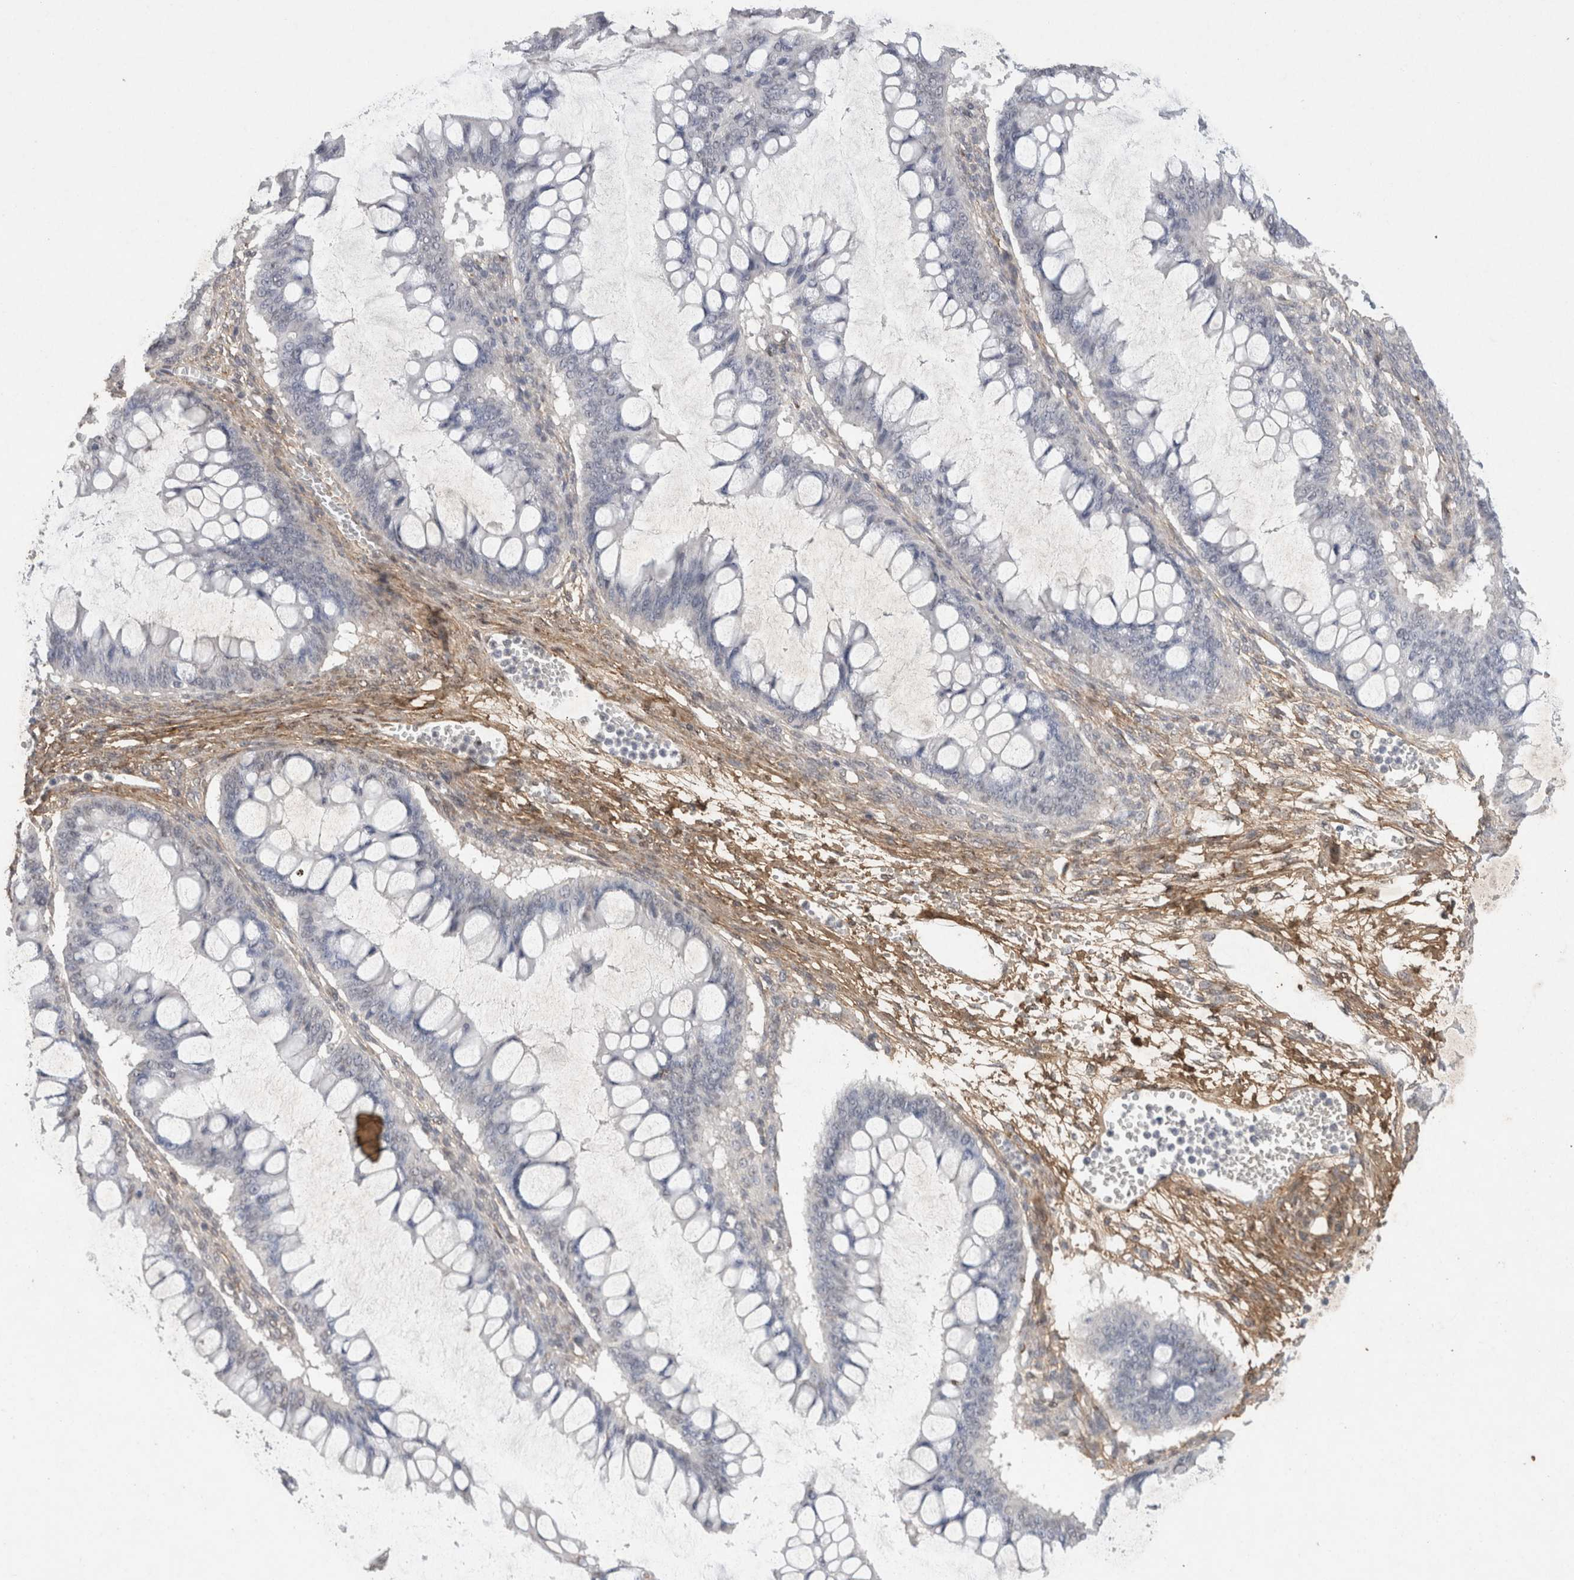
{"staining": {"intensity": "negative", "quantity": "none", "location": "none"}, "tissue": "ovarian cancer", "cell_type": "Tumor cells", "image_type": "cancer", "snomed": [{"axis": "morphology", "description": "Cystadenocarcinoma, mucinous, NOS"}, {"axis": "topography", "description": "Ovary"}], "caption": "Ovarian cancer stained for a protein using immunohistochemistry exhibits no expression tumor cells.", "gene": "C1QTNF5", "patient": {"sex": "female", "age": 73}}